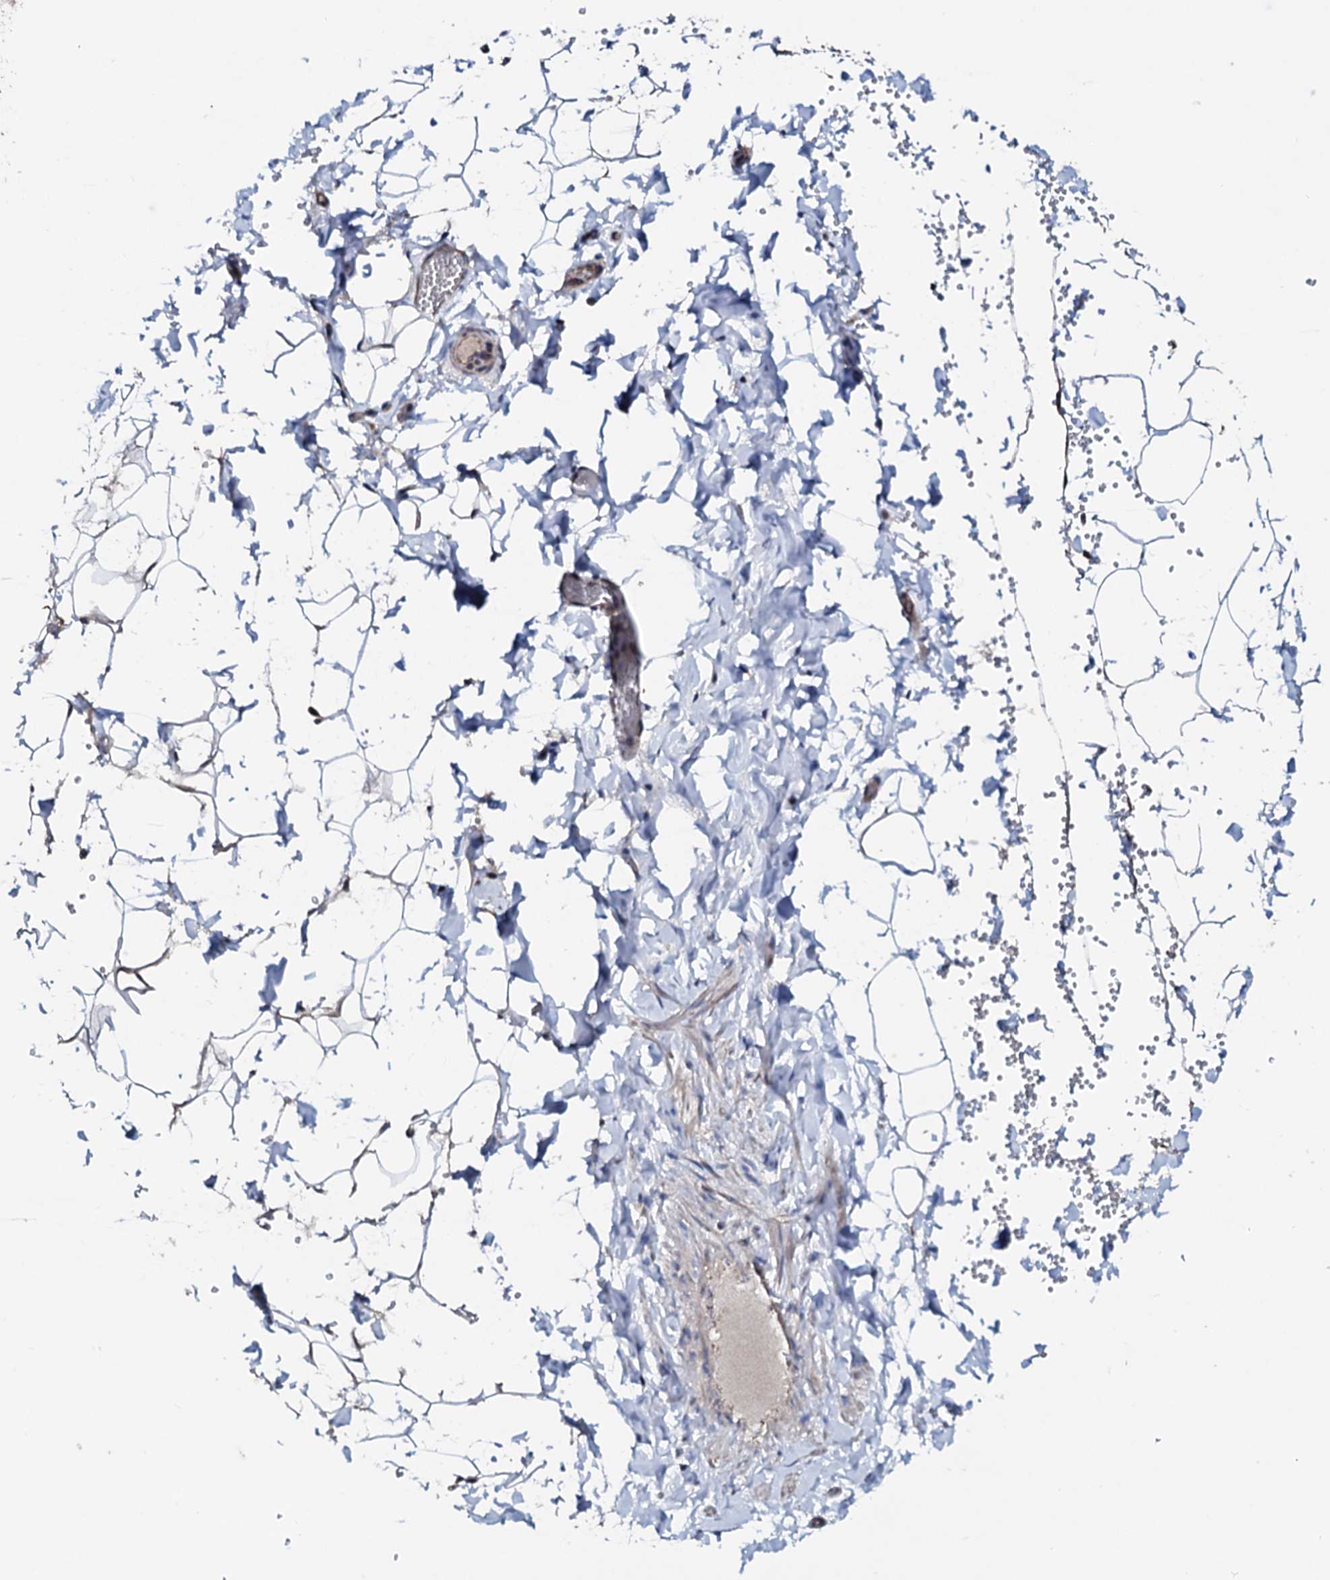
{"staining": {"intensity": "weak", "quantity": "25%-75%", "location": "cytoplasmic/membranous"}, "tissue": "adipose tissue", "cell_type": "Adipocytes", "image_type": "normal", "snomed": [{"axis": "morphology", "description": "Normal tissue, NOS"}, {"axis": "topography", "description": "Gallbladder"}, {"axis": "topography", "description": "Peripheral nerve tissue"}], "caption": "This is a histology image of immunohistochemistry (IHC) staining of unremarkable adipose tissue, which shows weak staining in the cytoplasmic/membranous of adipocytes.", "gene": "ENSG00000256591", "patient": {"sex": "male", "age": 38}}